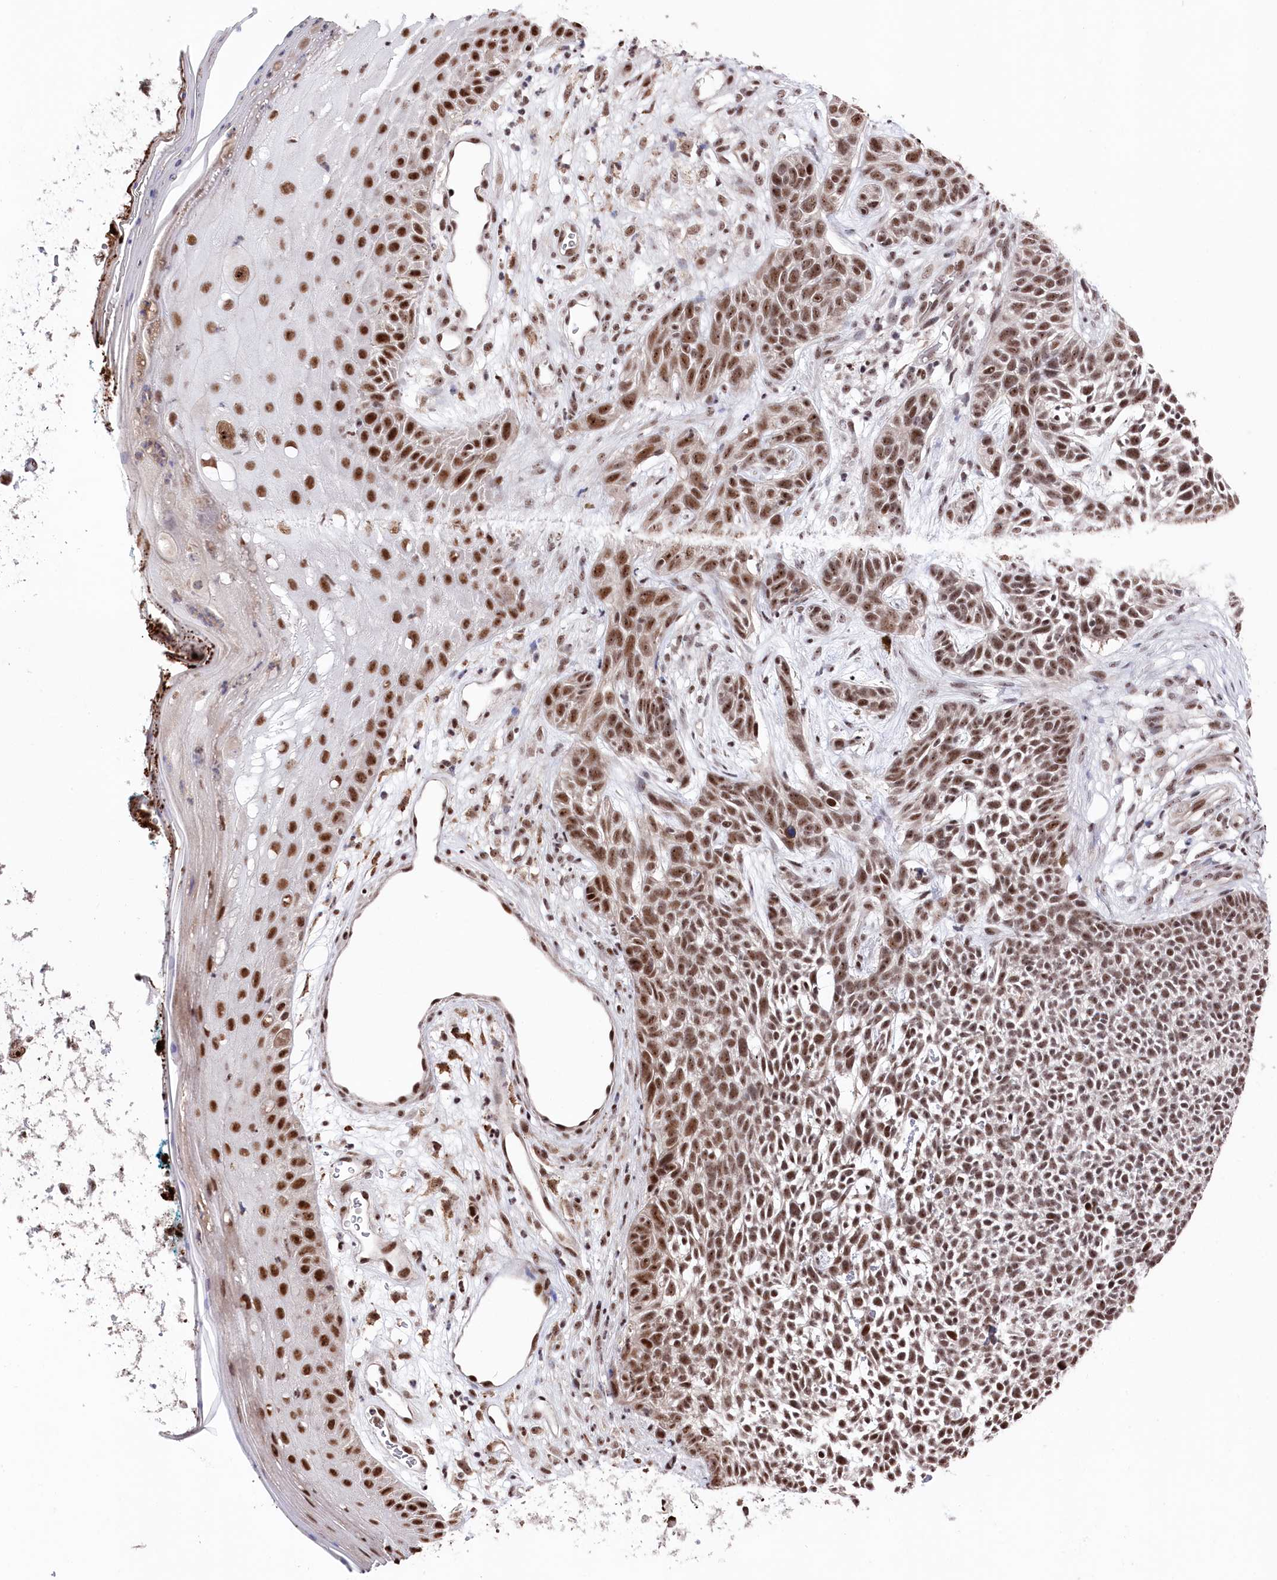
{"staining": {"intensity": "moderate", "quantity": ">75%", "location": "nuclear"}, "tissue": "skin cancer", "cell_type": "Tumor cells", "image_type": "cancer", "snomed": [{"axis": "morphology", "description": "Basal cell carcinoma"}, {"axis": "topography", "description": "Skin"}], "caption": "This image reveals immunohistochemistry staining of basal cell carcinoma (skin), with medium moderate nuclear staining in approximately >75% of tumor cells.", "gene": "POLR2H", "patient": {"sex": "female", "age": 84}}